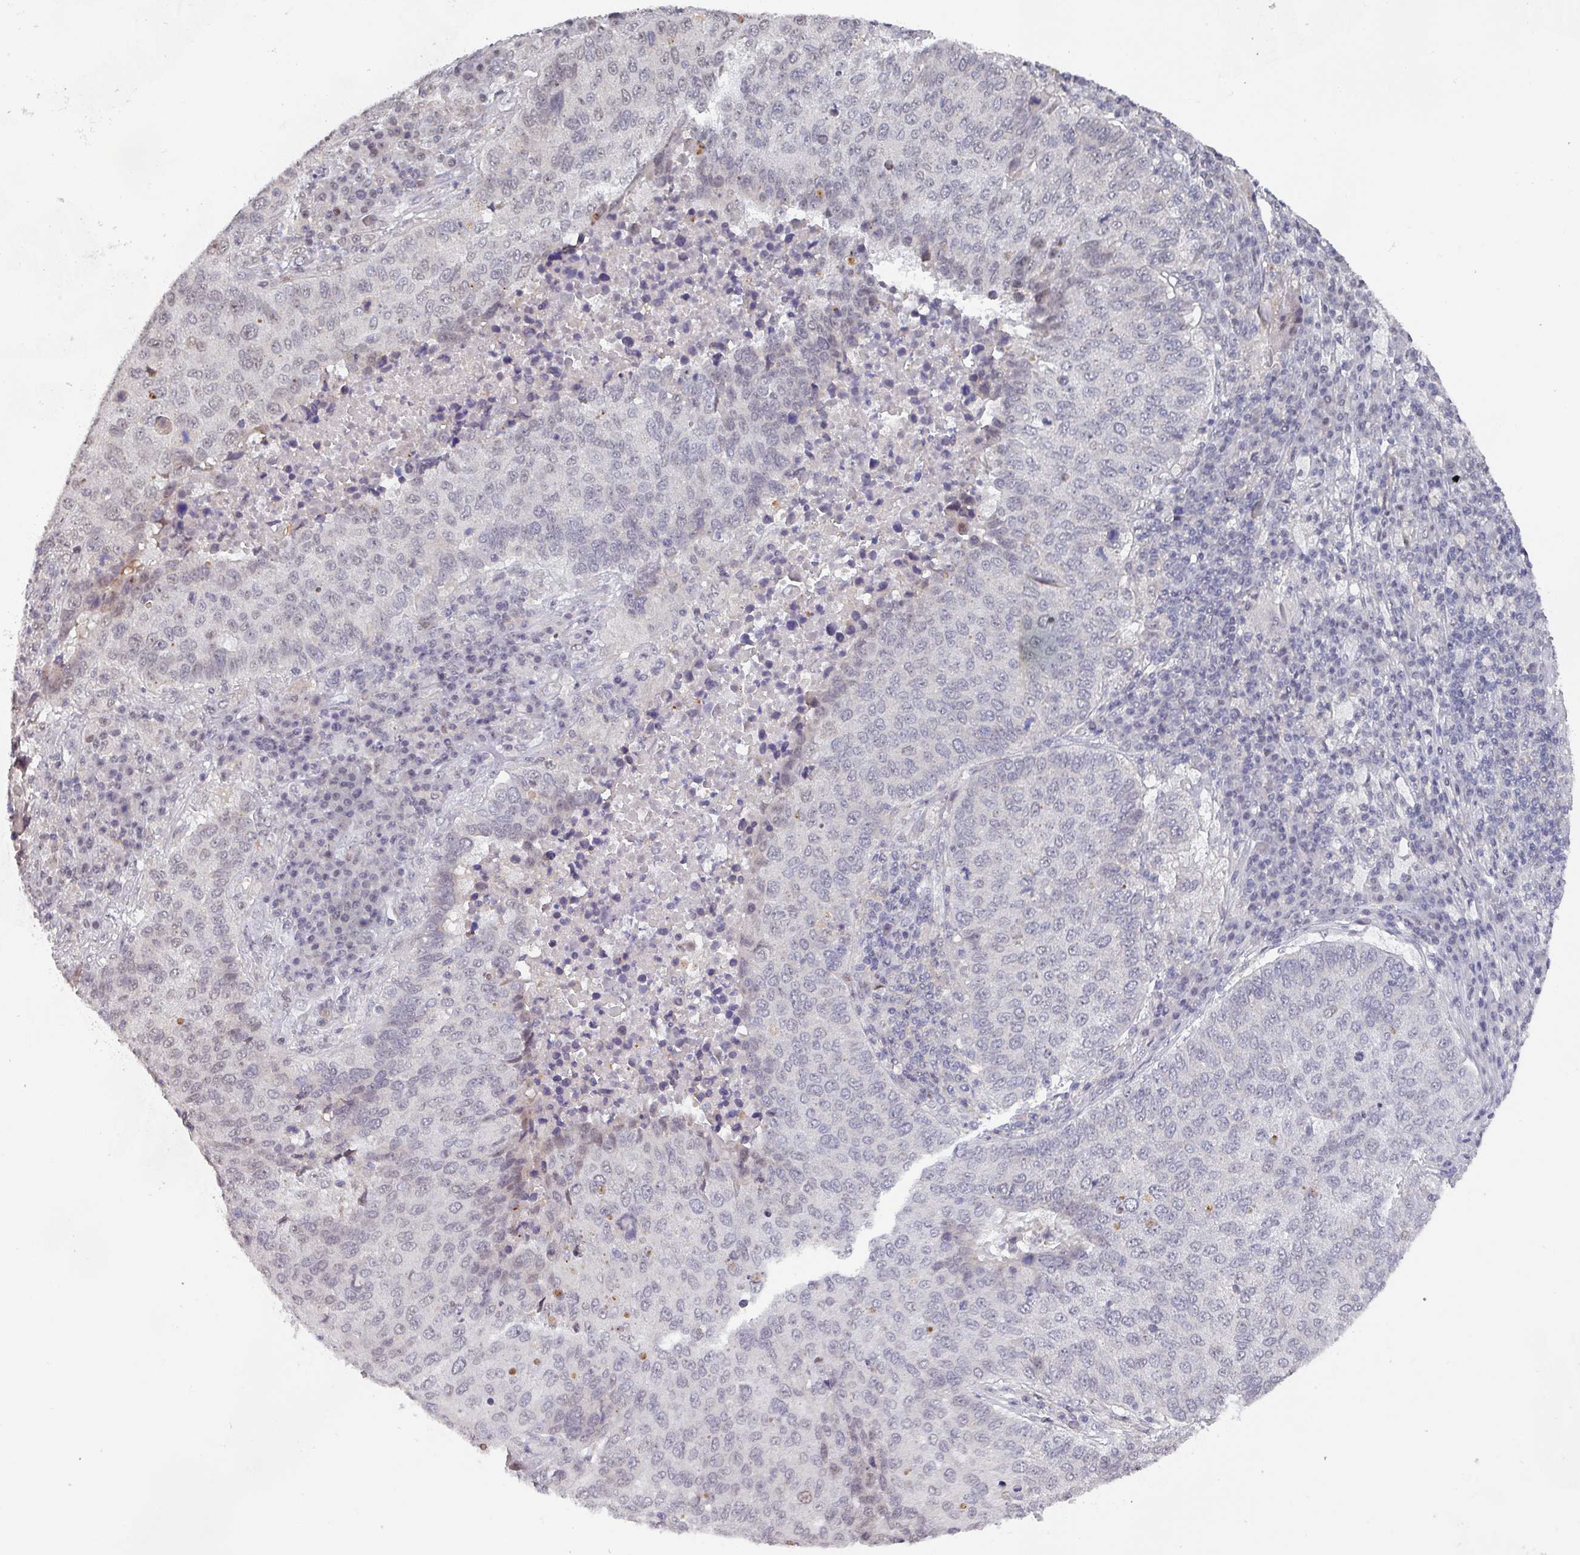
{"staining": {"intensity": "negative", "quantity": "none", "location": "none"}, "tissue": "lung cancer", "cell_type": "Tumor cells", "image_type": "cancer", "snomed": [{"axis": "morphology", "description": "Squamous cell carcinoma, NOS"}, {"axis": "topography", "description": "Lung"}], "caption": "IHC of human lung squamous cell carcinoma demonstrates no positivity in tumor cells. The staining was performed using DAB (3,3'-diaminobenzidine) to visualize the protein expression in brown, while the nuclei were stained in blue with hematoxylin (Magnification: 20x).", "gene": "ZNF654", "patient": {"sex": "male", "age": 73}}